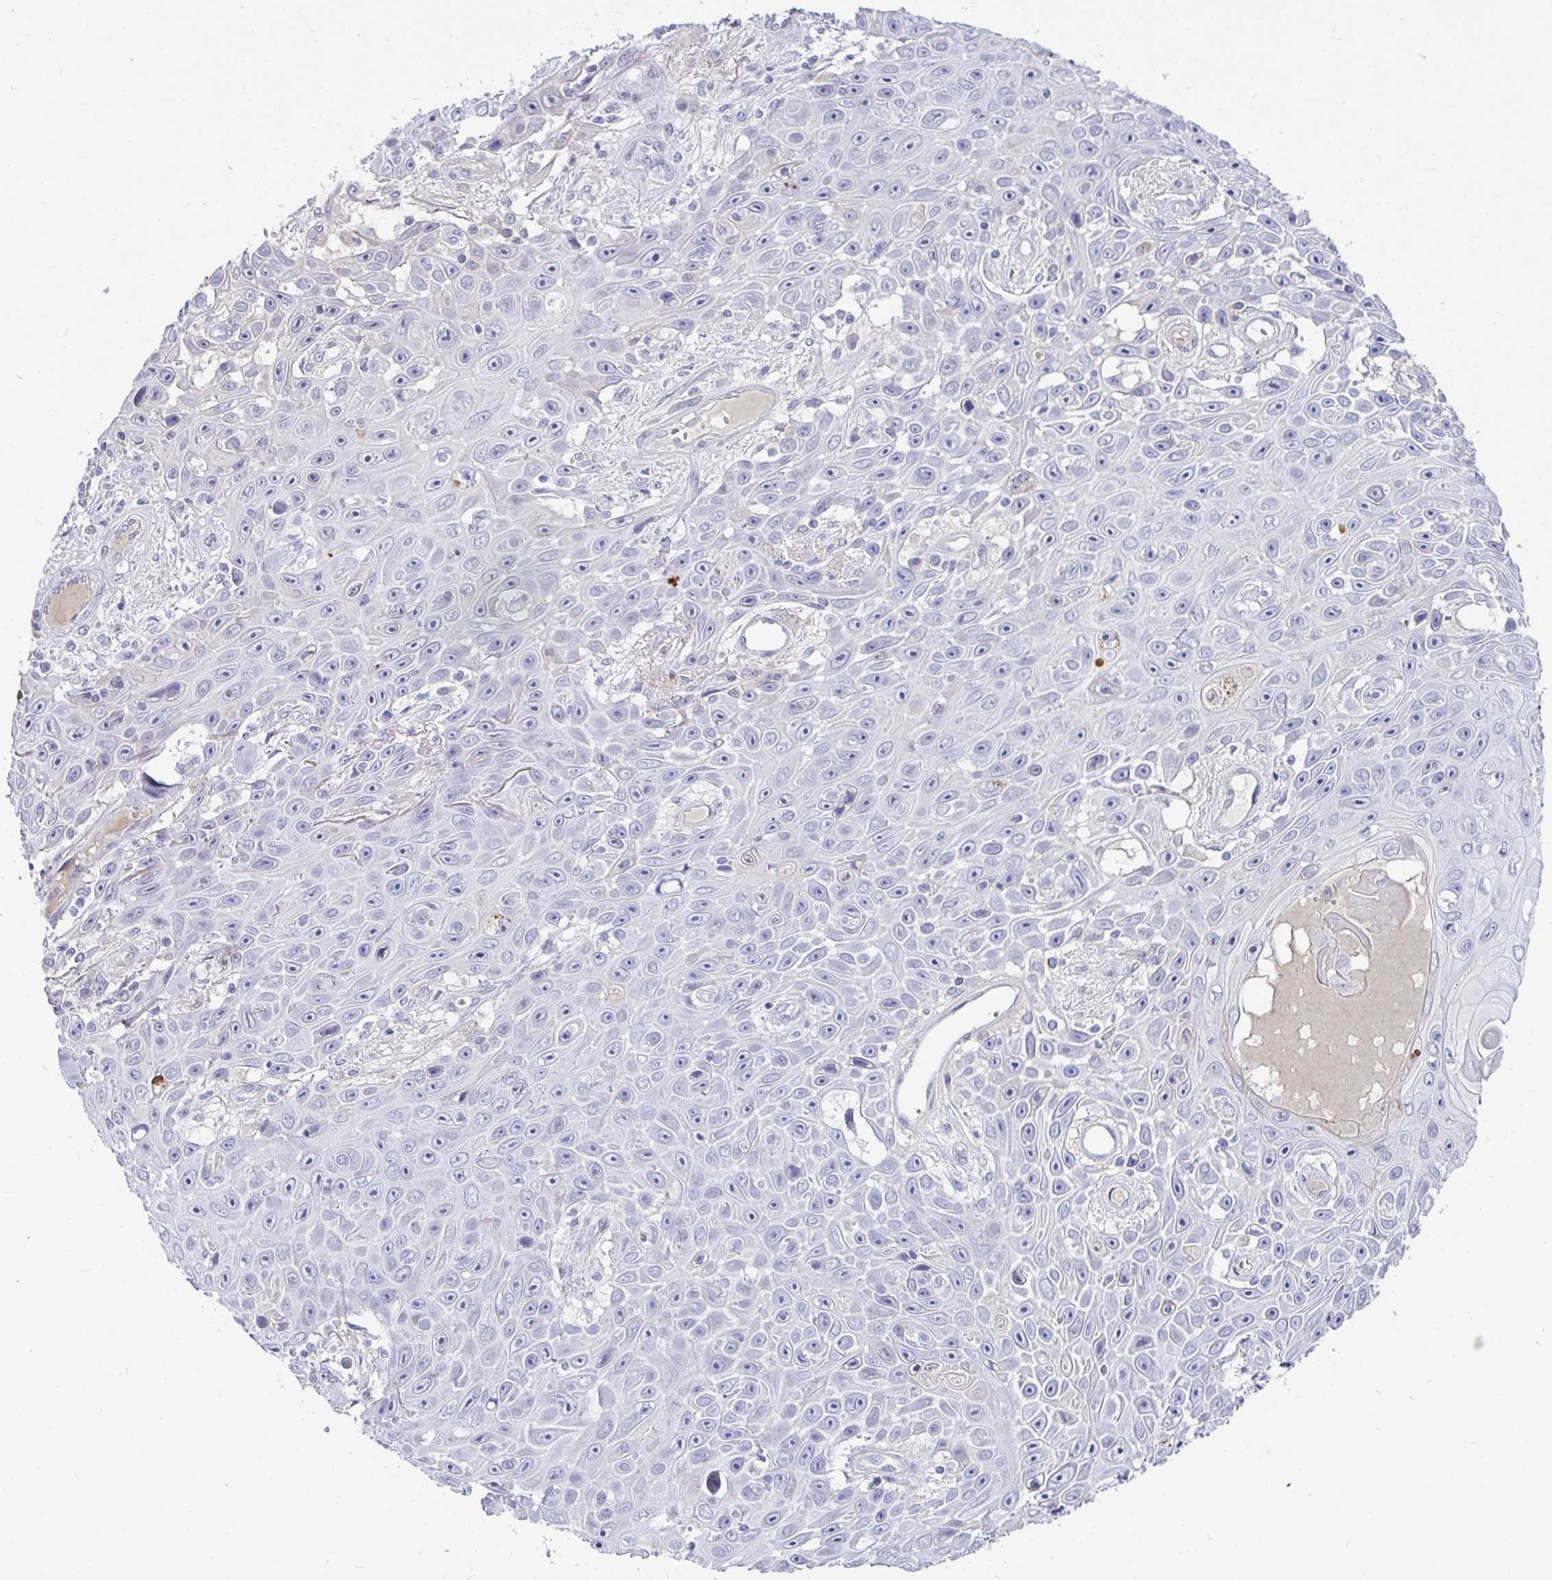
{"staining": {"intensity": "negative", "quantity": "none", "location": "none"}, "tissue": "skin cancer", "cell_type": "Tumor cells", "image_type": "cancer", "snomed": [{"axis": "morphology", "description": "Squamous cell carcinoma, NOS"}, {"axis": "topography", "description": "Skin"}], "caption": "Human skin cancer (squamous cell carcinoma) stained for a protein using immunohistochemistry (IHC) exhibits no staining in tumor cells.", "gene": "NPY", "patient": {"sex": "male", "age": 82}}